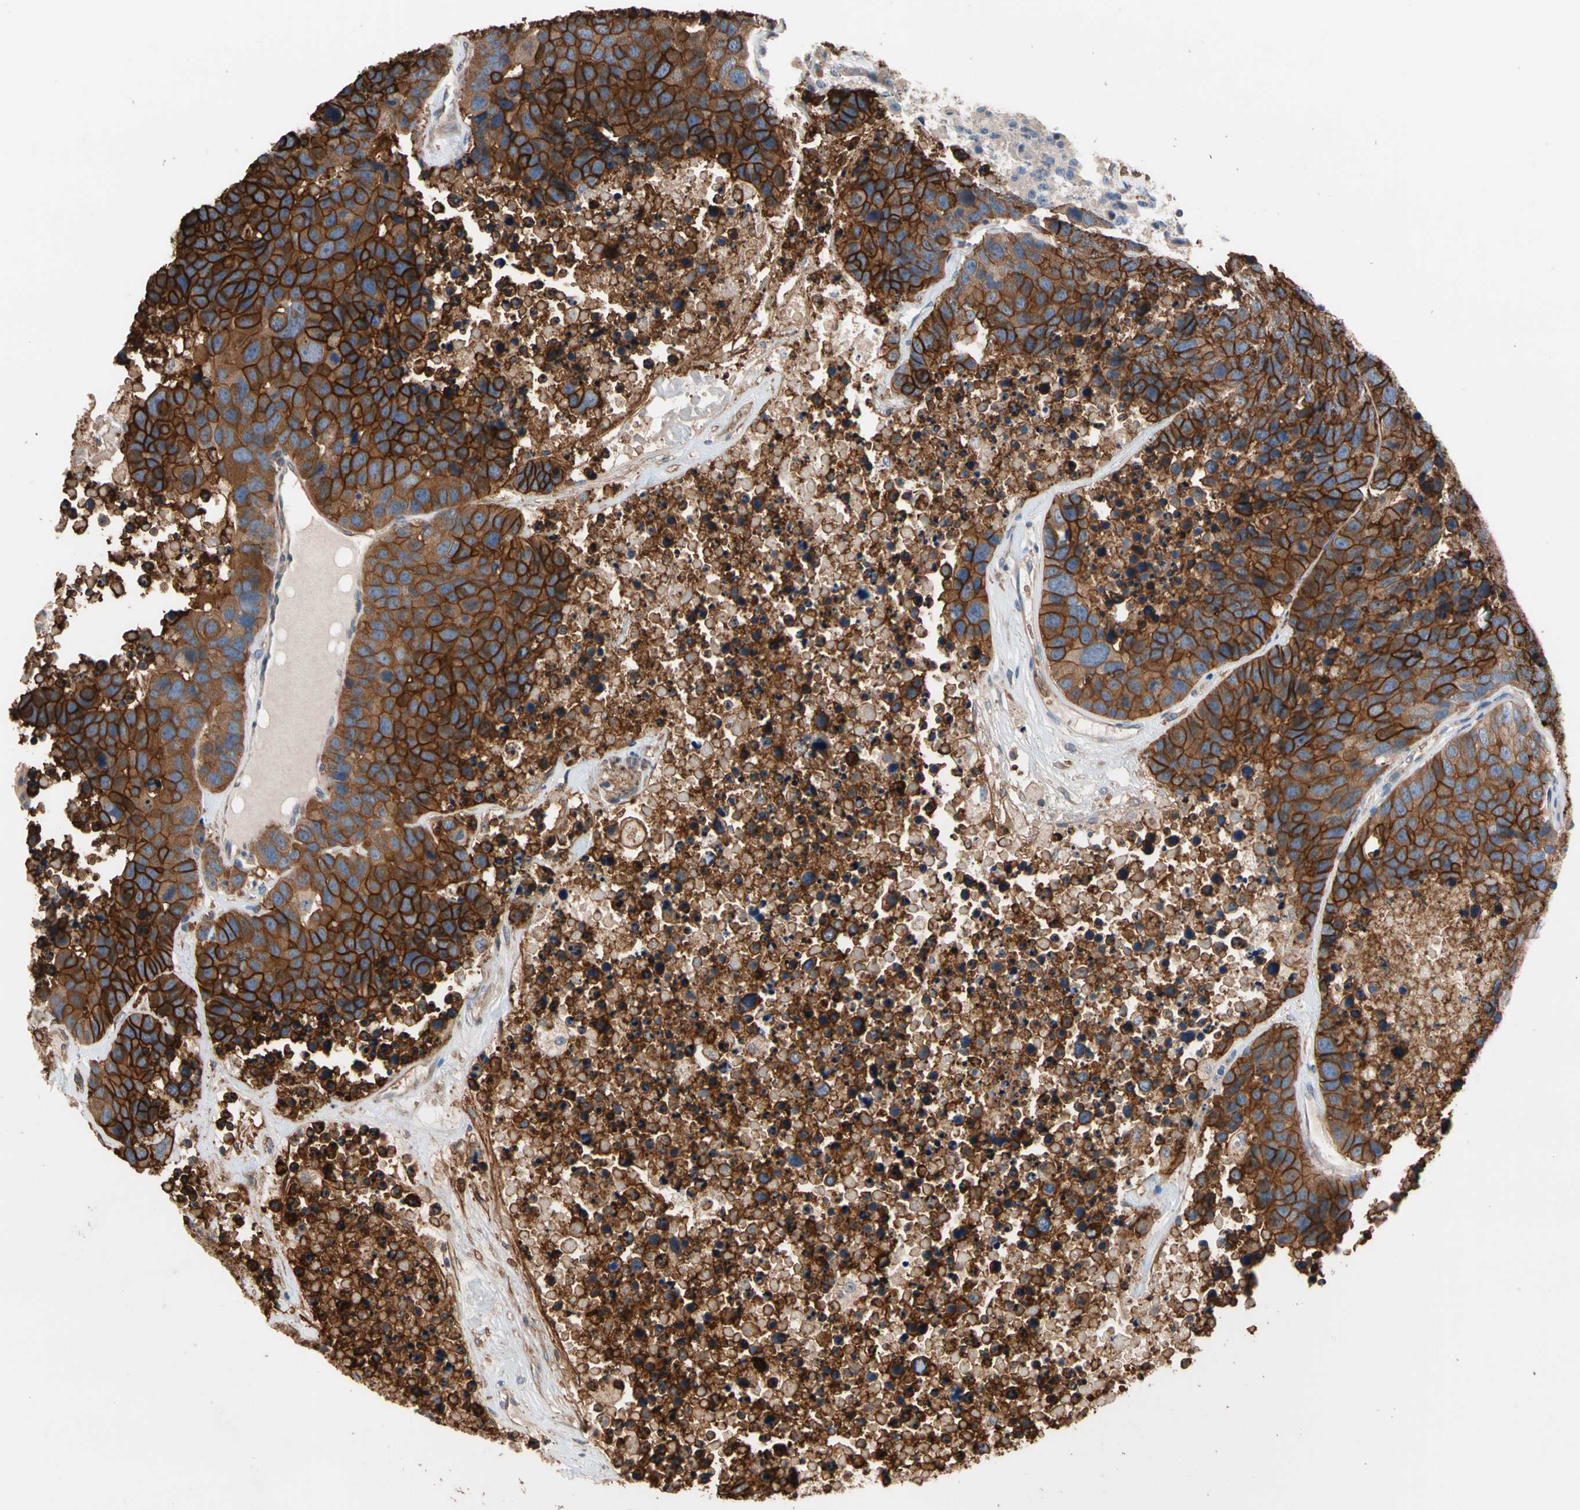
{"staining": {"intensity": "strong", "quantity": ">75%", "location": "cytoplasmic/membranous"}, "tissue": "carcinoid", "cell_type": "Tumor cells", "image_type": "cancer", "snomed": [{"axis": "morphology", "description": "Carcinoid, malignant, NOS"}, {"axis": "topography", "description": "Lung"}], "caption": "Human carcinoid stained for a protein (brown) displays strong cytoplasmic/membranous positive staining in about >75% of tumor cells.", "gene": "RIOK2", "patient": {"sex": "male", "age": 60}}